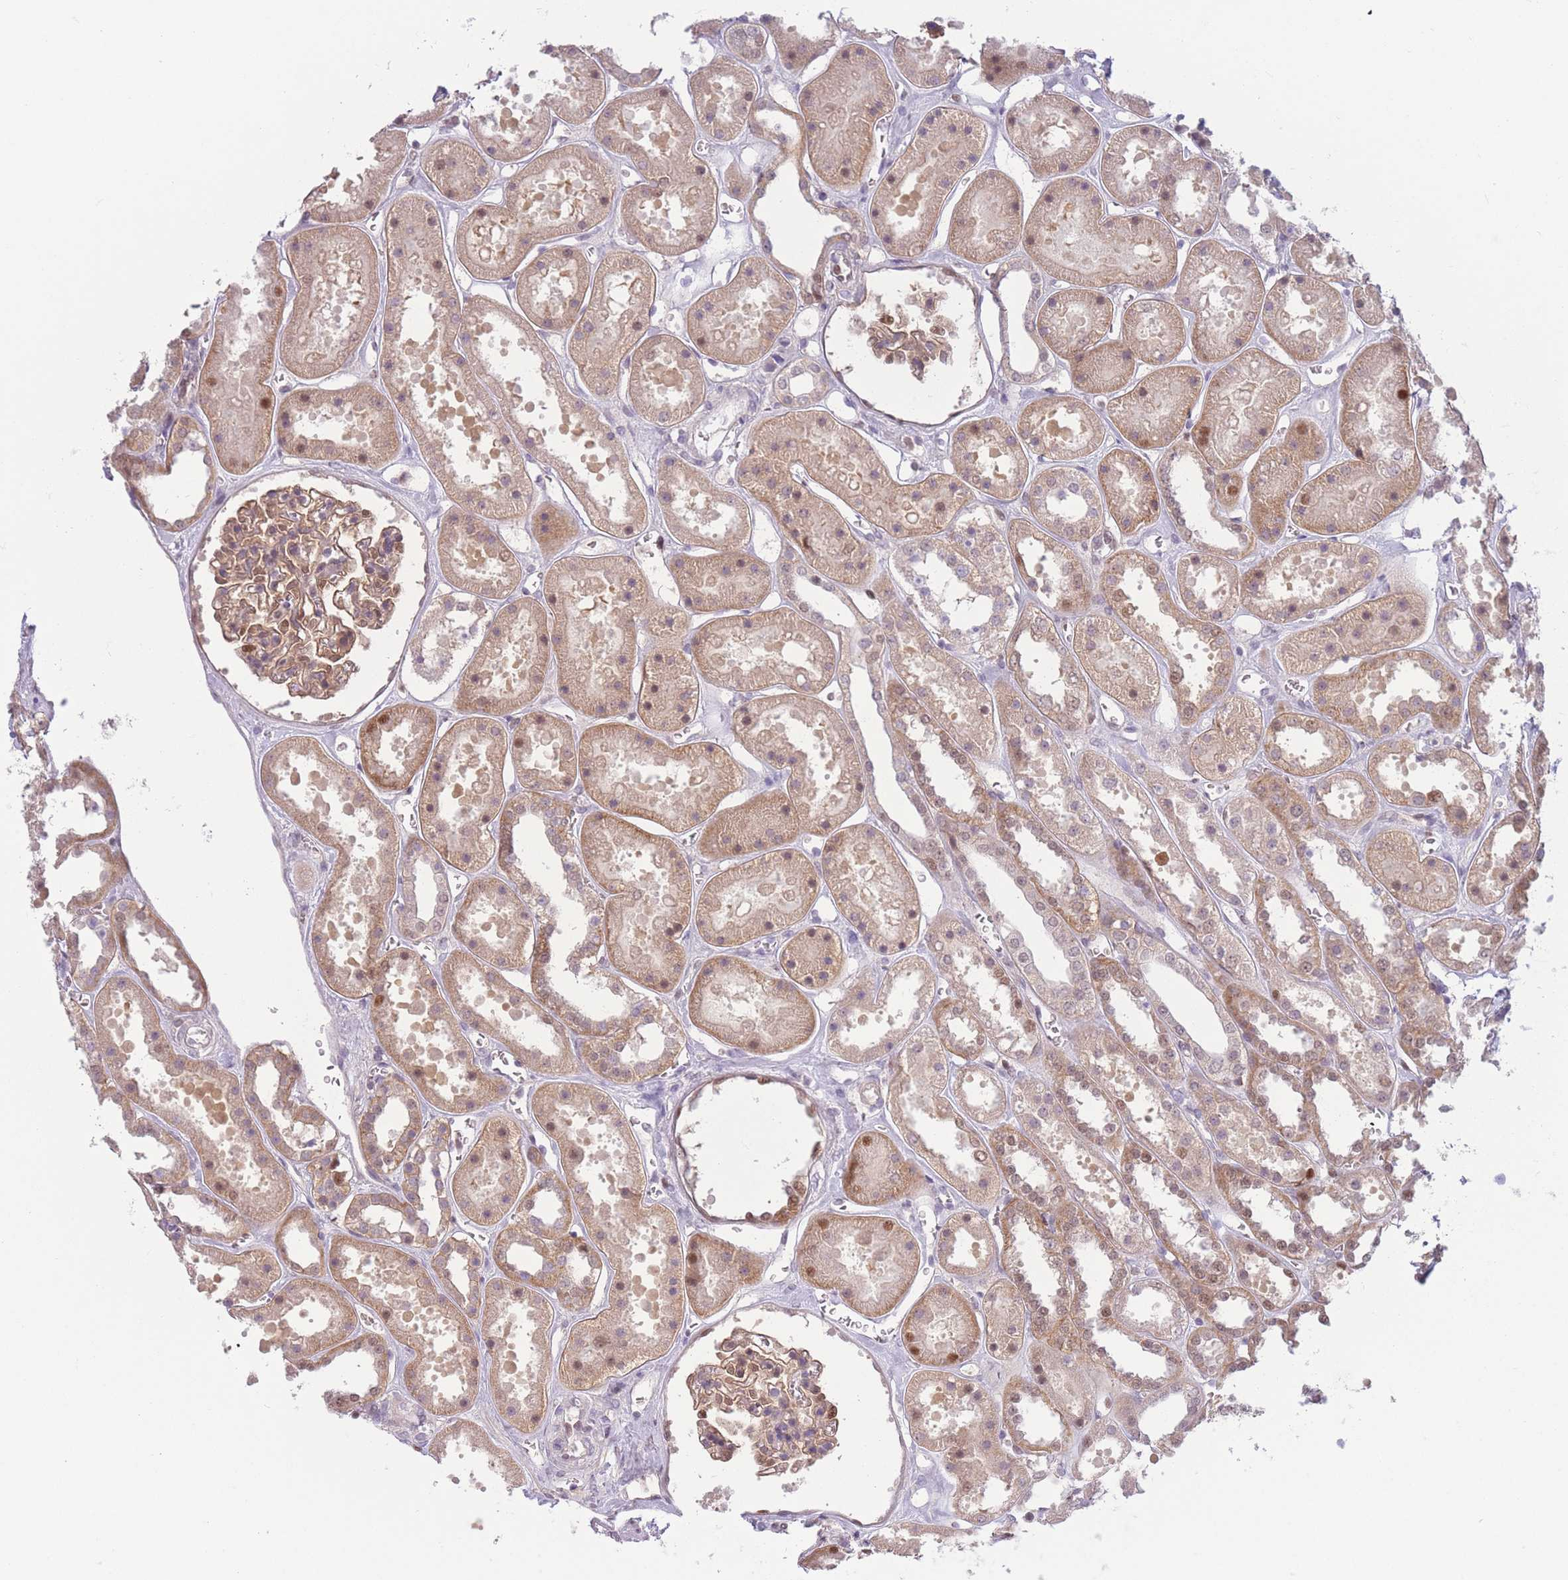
{"staining": {"intensity": "moderate", "quantity": "25%-75%", "location": "cytoplasmic/membranous,nuclear"}, "tissue": "kidney", "cell_type": "Cells in glomeruli", "image_type": "normal", "snomed": [{"axis": "morphology", "description": "Normal tissue, NOS"}, {"axis": "topography", "description": "Kidney"}], "caption": "An immunohistochemistry (IHC) photomicrograph of unremarkable tissue is shown. Protein staining in brown shows moderate cytoplasmic/membranous,nuclear positivity in kidney within cells in glomeruli.", "gene": "ENSG00000267179", "patient": {"sex": "female", "age": 41}}